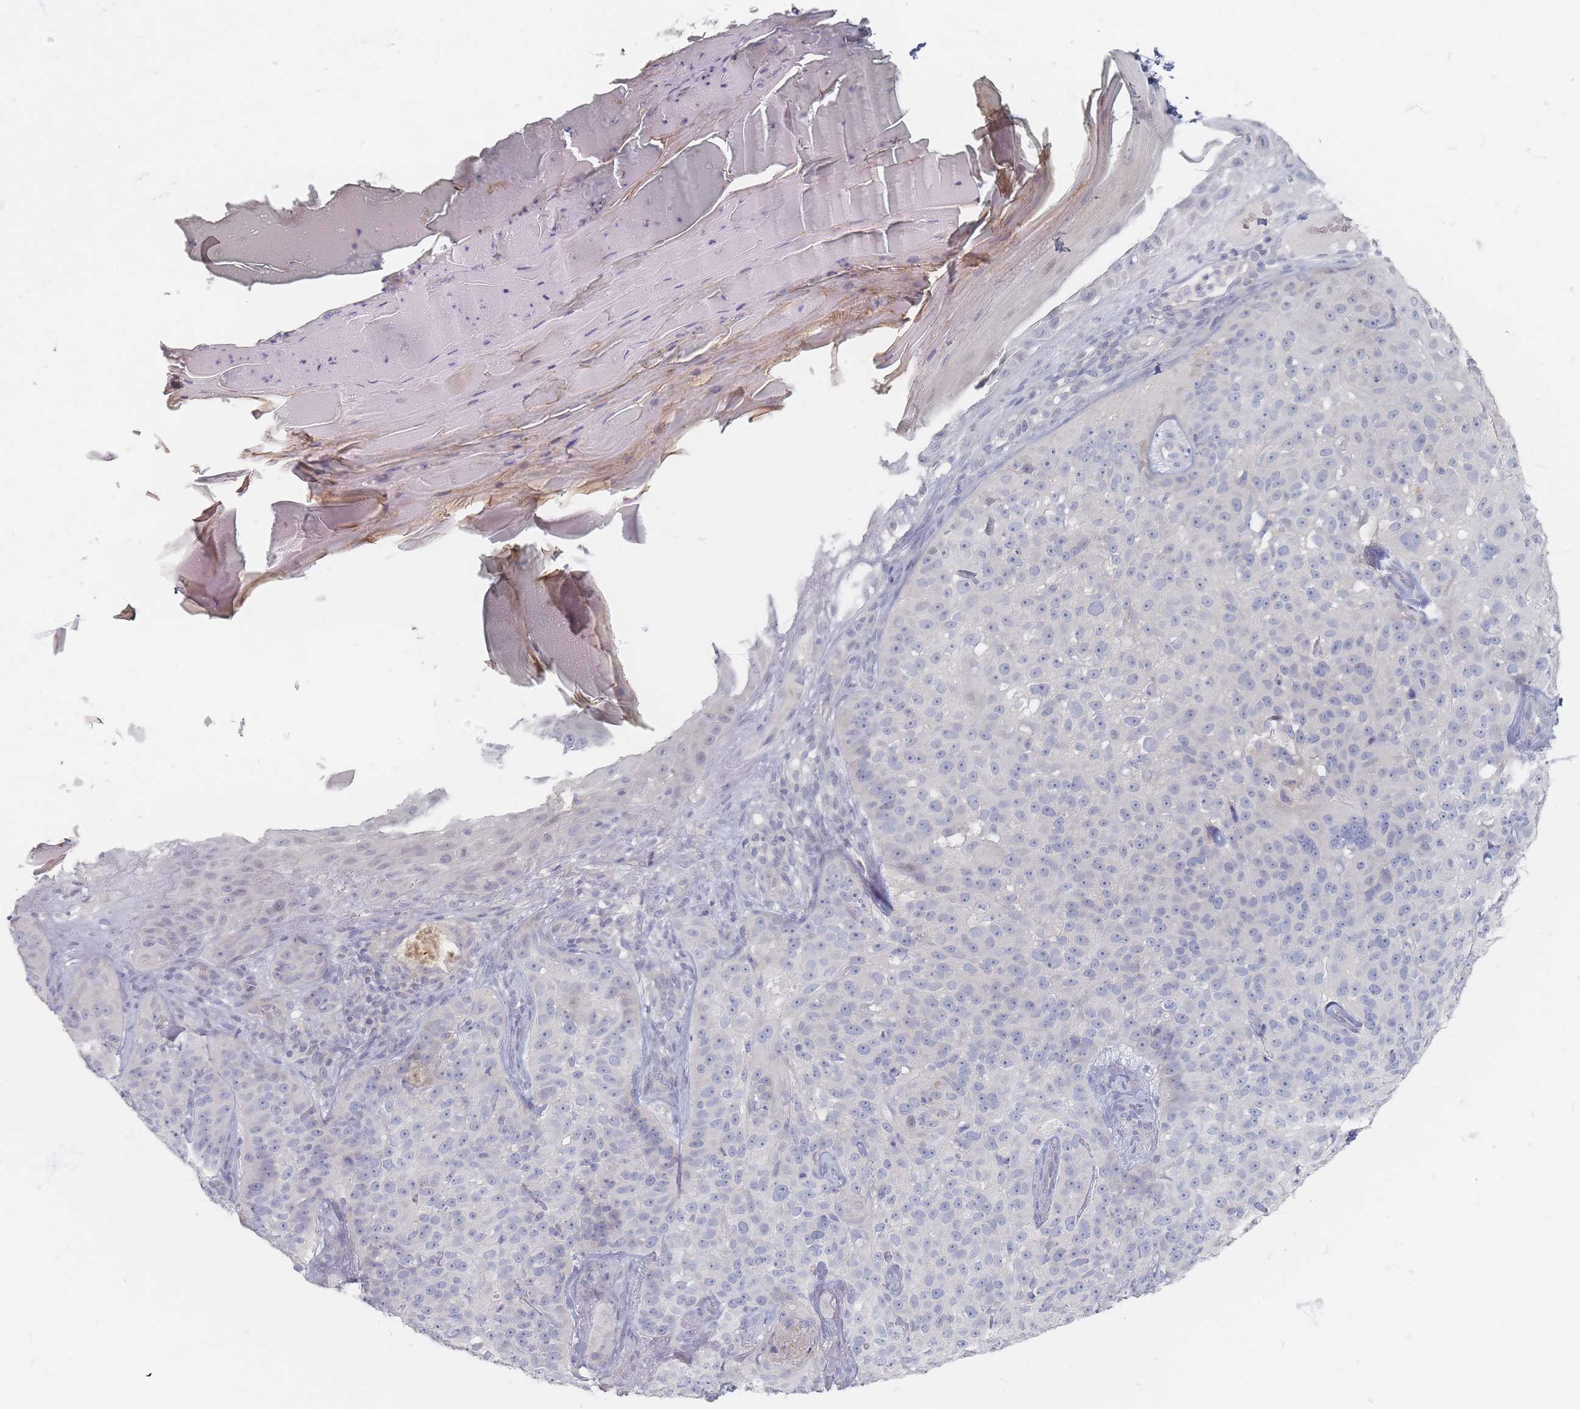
{"staining": {"intensity": "negative", "quantity": "none", "location": "none"}, "tissue": "skin cancer", "cell_type": "Tumor cells", "image_type": "cancer", "snomed": [{"axis": "morphology", "description": "Basal cell carcinoma"}, {"axis": "topography", "description": "Skin"}], "caption": "This photomicrograph is of skin cancer (basal cell carcinoma) stained with immunohistochemistry (IHC) to label a protein in brown with the nuclei are counter-stained blue. There is no positivity in tumor cells. (Stains: DAB (3,3'-diaminobenzidine) IHC with hematoxylin counter stain, Microscopy: brightfield microscopy at high magnification).", "gene": "CD37", "patient": {"sex": "female", "age": 92}}